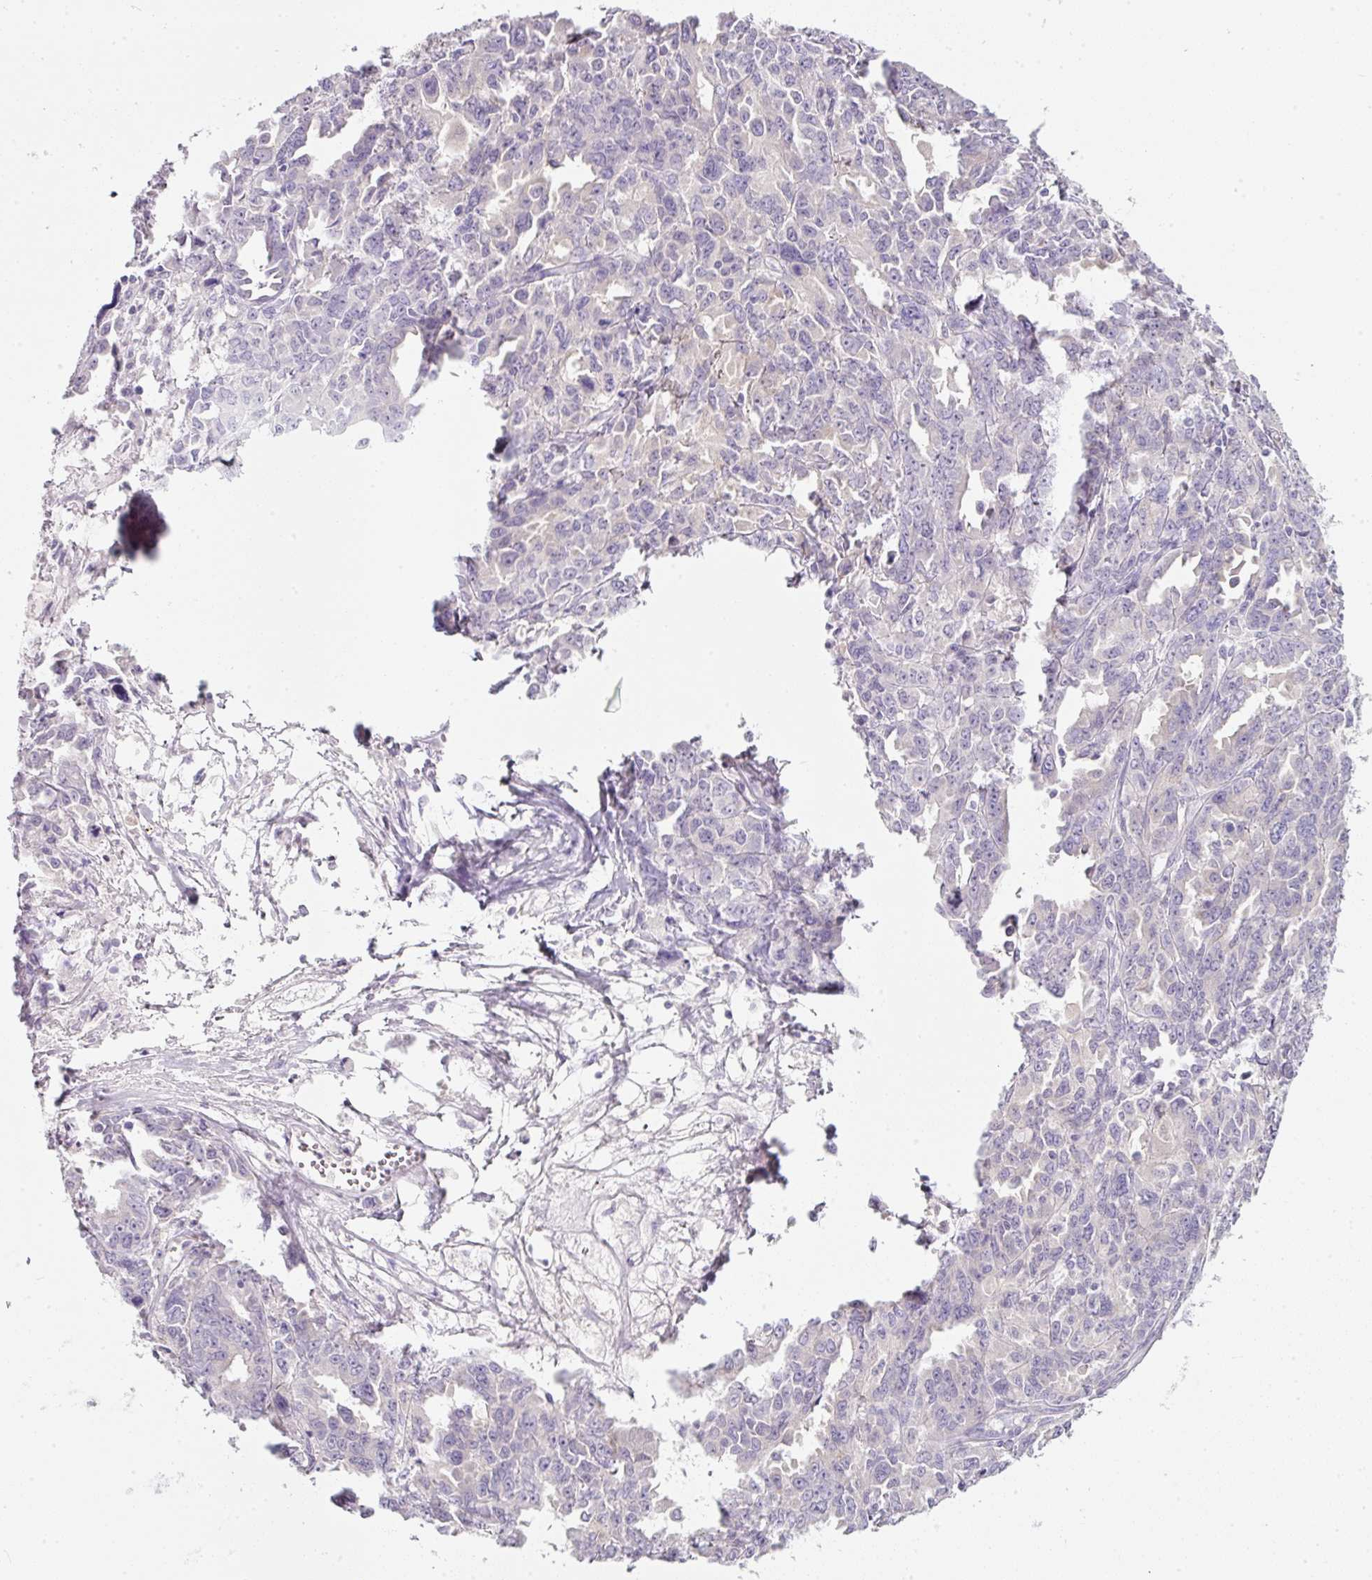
{"staining": {"intensity": "negative", "quantity": "none", "location": "none"}, "tissue": "ovarian cancer", "cell_type": "Tumor cells", "image_type": "cancer", "snomed": [{"axis": "morphology", "description": "Adenocarcinoma, NOS"}, {"axis": "morphology", "description": "Carcinoma, endometroid"}, {"axis": "topography", "description": "Ovary"}], "caption": "Image shows no significant protein staining in tumor cells of ovarian cancer.", "gene": "SLC2A2", "patient": {"sex": "female", "age": 72}}